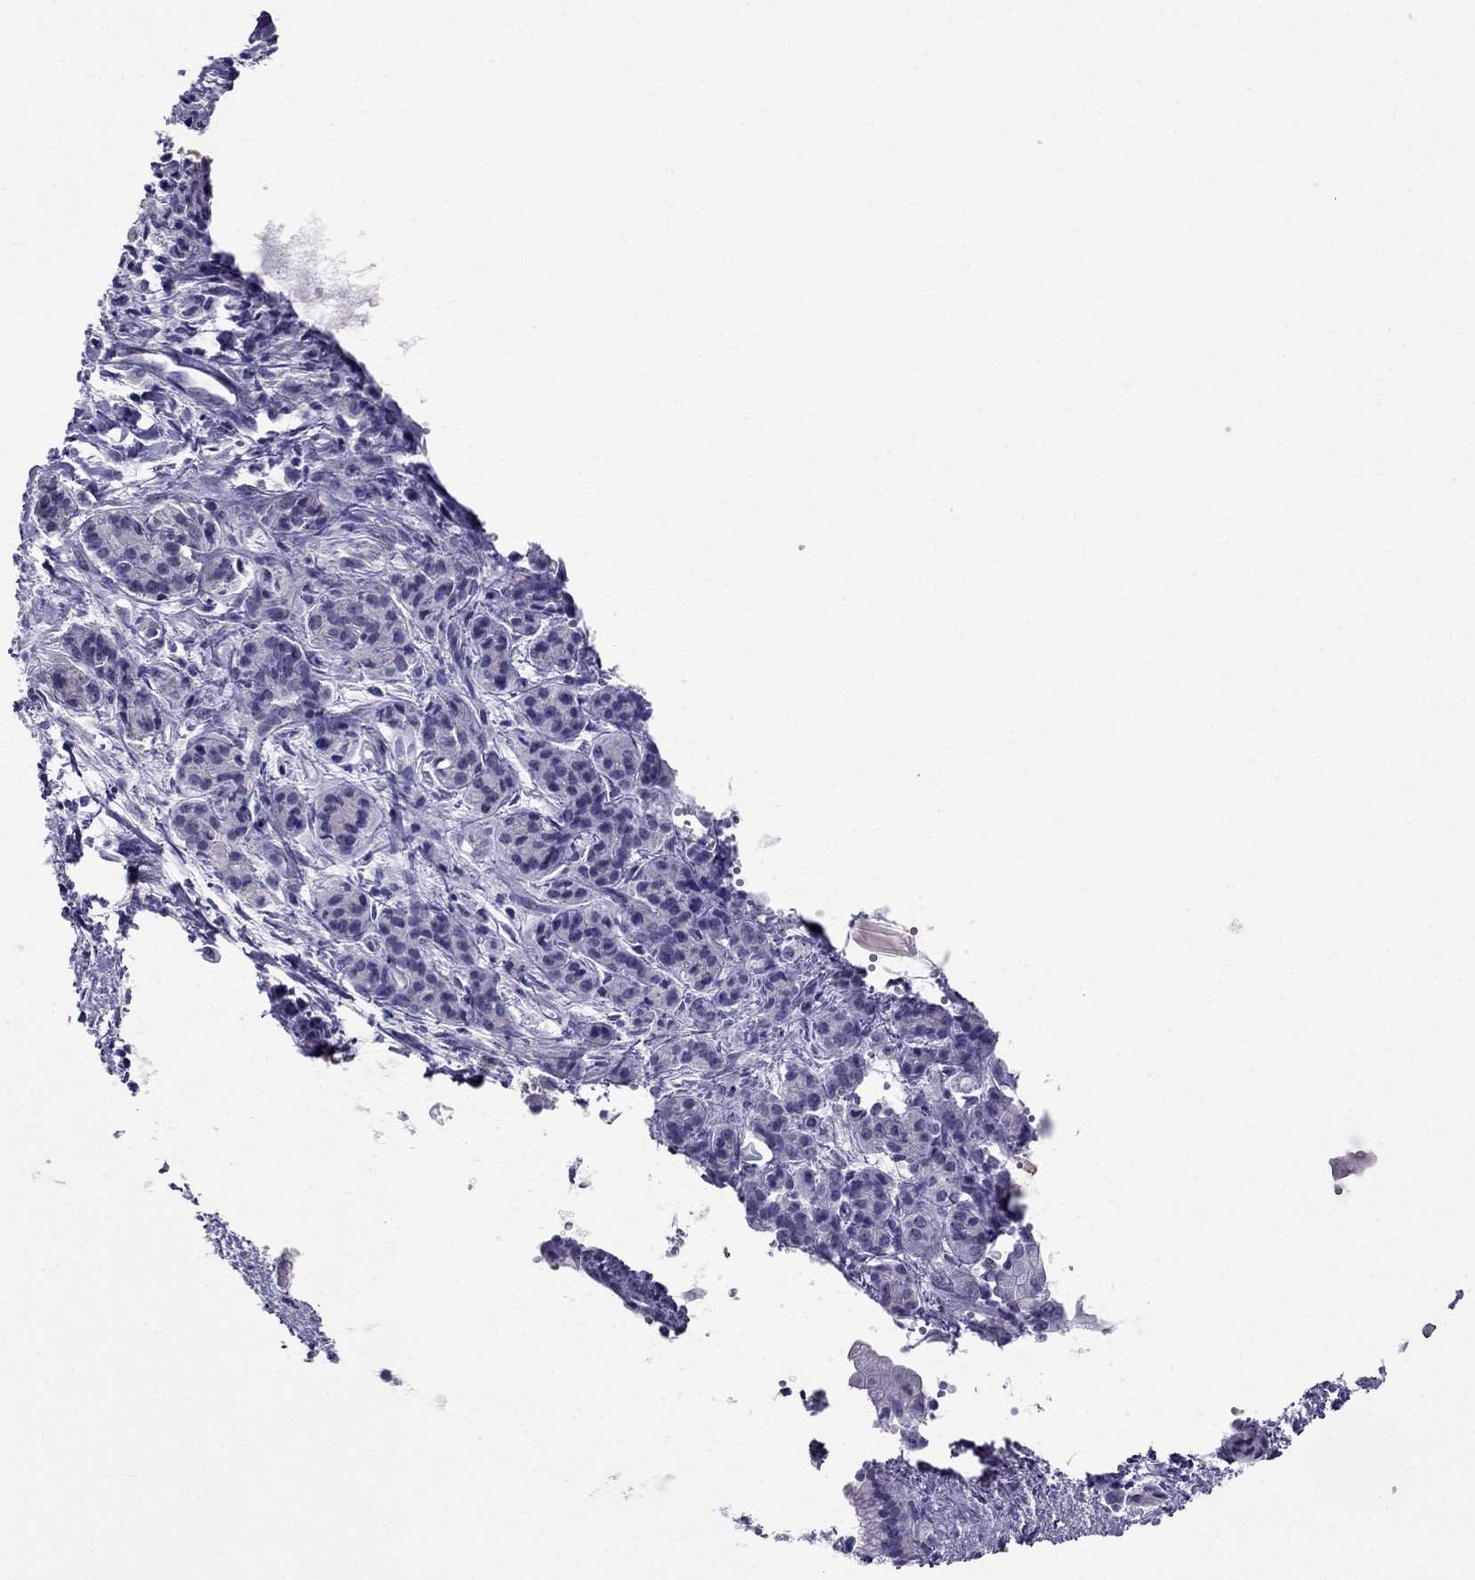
{"staining": {"intensity": "negative", "quantity": "none", "location": "none"}, "tissue": "pancreatic cancer", "cell_type": "Tumor cells", "image_type": "cancer", "snomed": [{"axis": "morphology", "description": "Adenocarcinoma, NOS"}, {"axis": "topography", "description": "Pancreas"}], "caption": "DAB (3,3'-diaminobenzidine) immunohistochemical staining of adenocarcinoma (pancreatic) shows no significant expression in tumor cells. (IHC, brightfield microscopy, high magnification).", "gene": "CROCC2", "patient": {"sex": "male", "age": 48}}